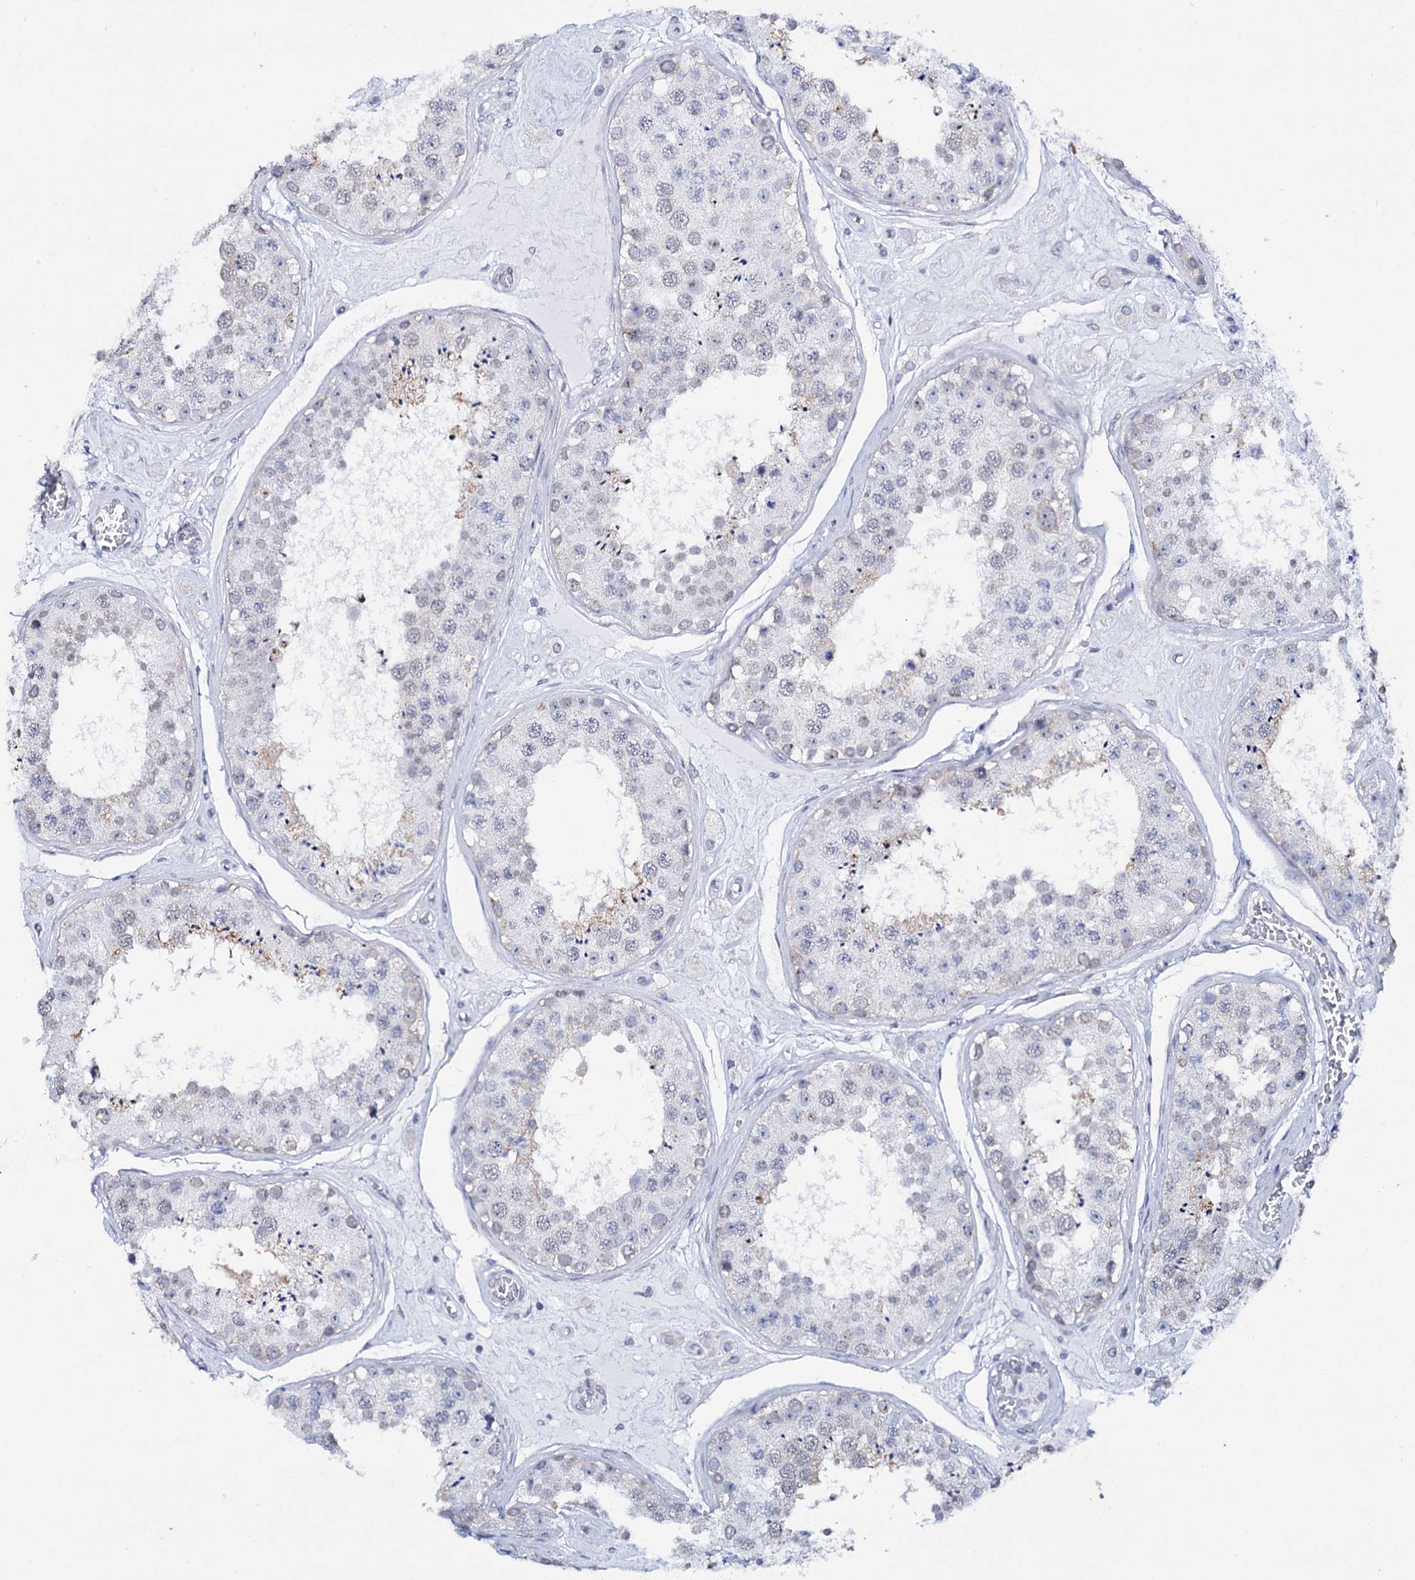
{"staining": {"intensity": "weak", "quantity": "<25%", "location": "cytoplasmic/membranous"}, "tissue": "testis", "cell_type": "Cells in seminiferous ducts", "image_type": "normal", "snomed": [{"axis": "morphology", "description": "Normal tissue, NOS"}, {"axis": "topography", "description": "Testis"}], "caption": "Photomicrograph shows no protein staining in cells in seminiferous ducts of normal testis.", "gene": "SPATS2", "patient": {"sex": "male", "age": 25}}